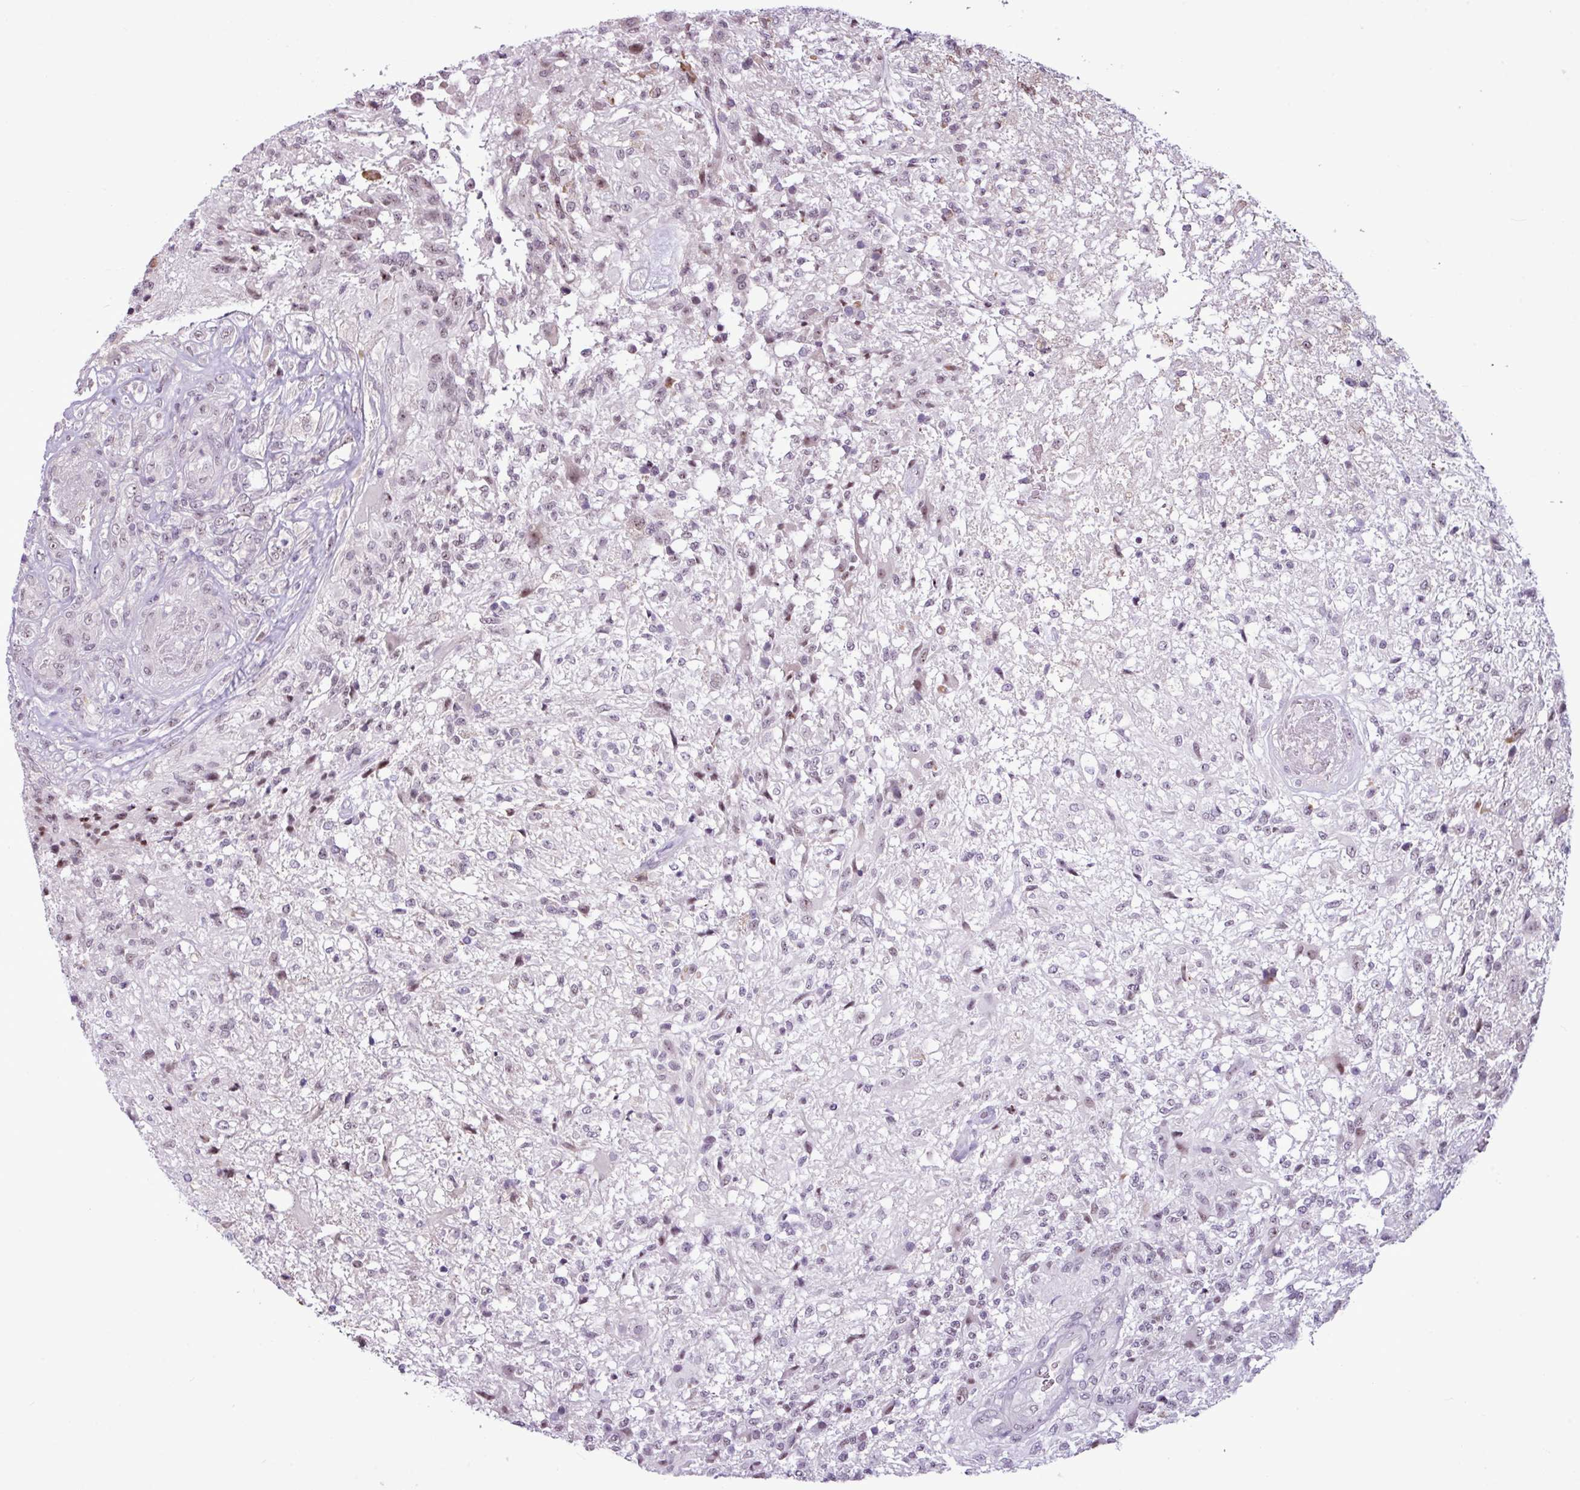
{"staining": {"intensity": "weak", "quantity": ">75%", "location": "nuclear"}, "tissue": "glioma", "cell_type": "Tumor cells", "image_type": "cancer", "snomed": [{"axis": "morphology", "description": "Glioma, malignant, High grade"}, {"axis": "topography", "description": "Brain"}], "caption": "Glioma stained with DAB IHC displays low levels of weak nuclear staining in about >75% of tumor cells.", "gene": "UTP18", "patient": {"sex": "male", "age": 56}}